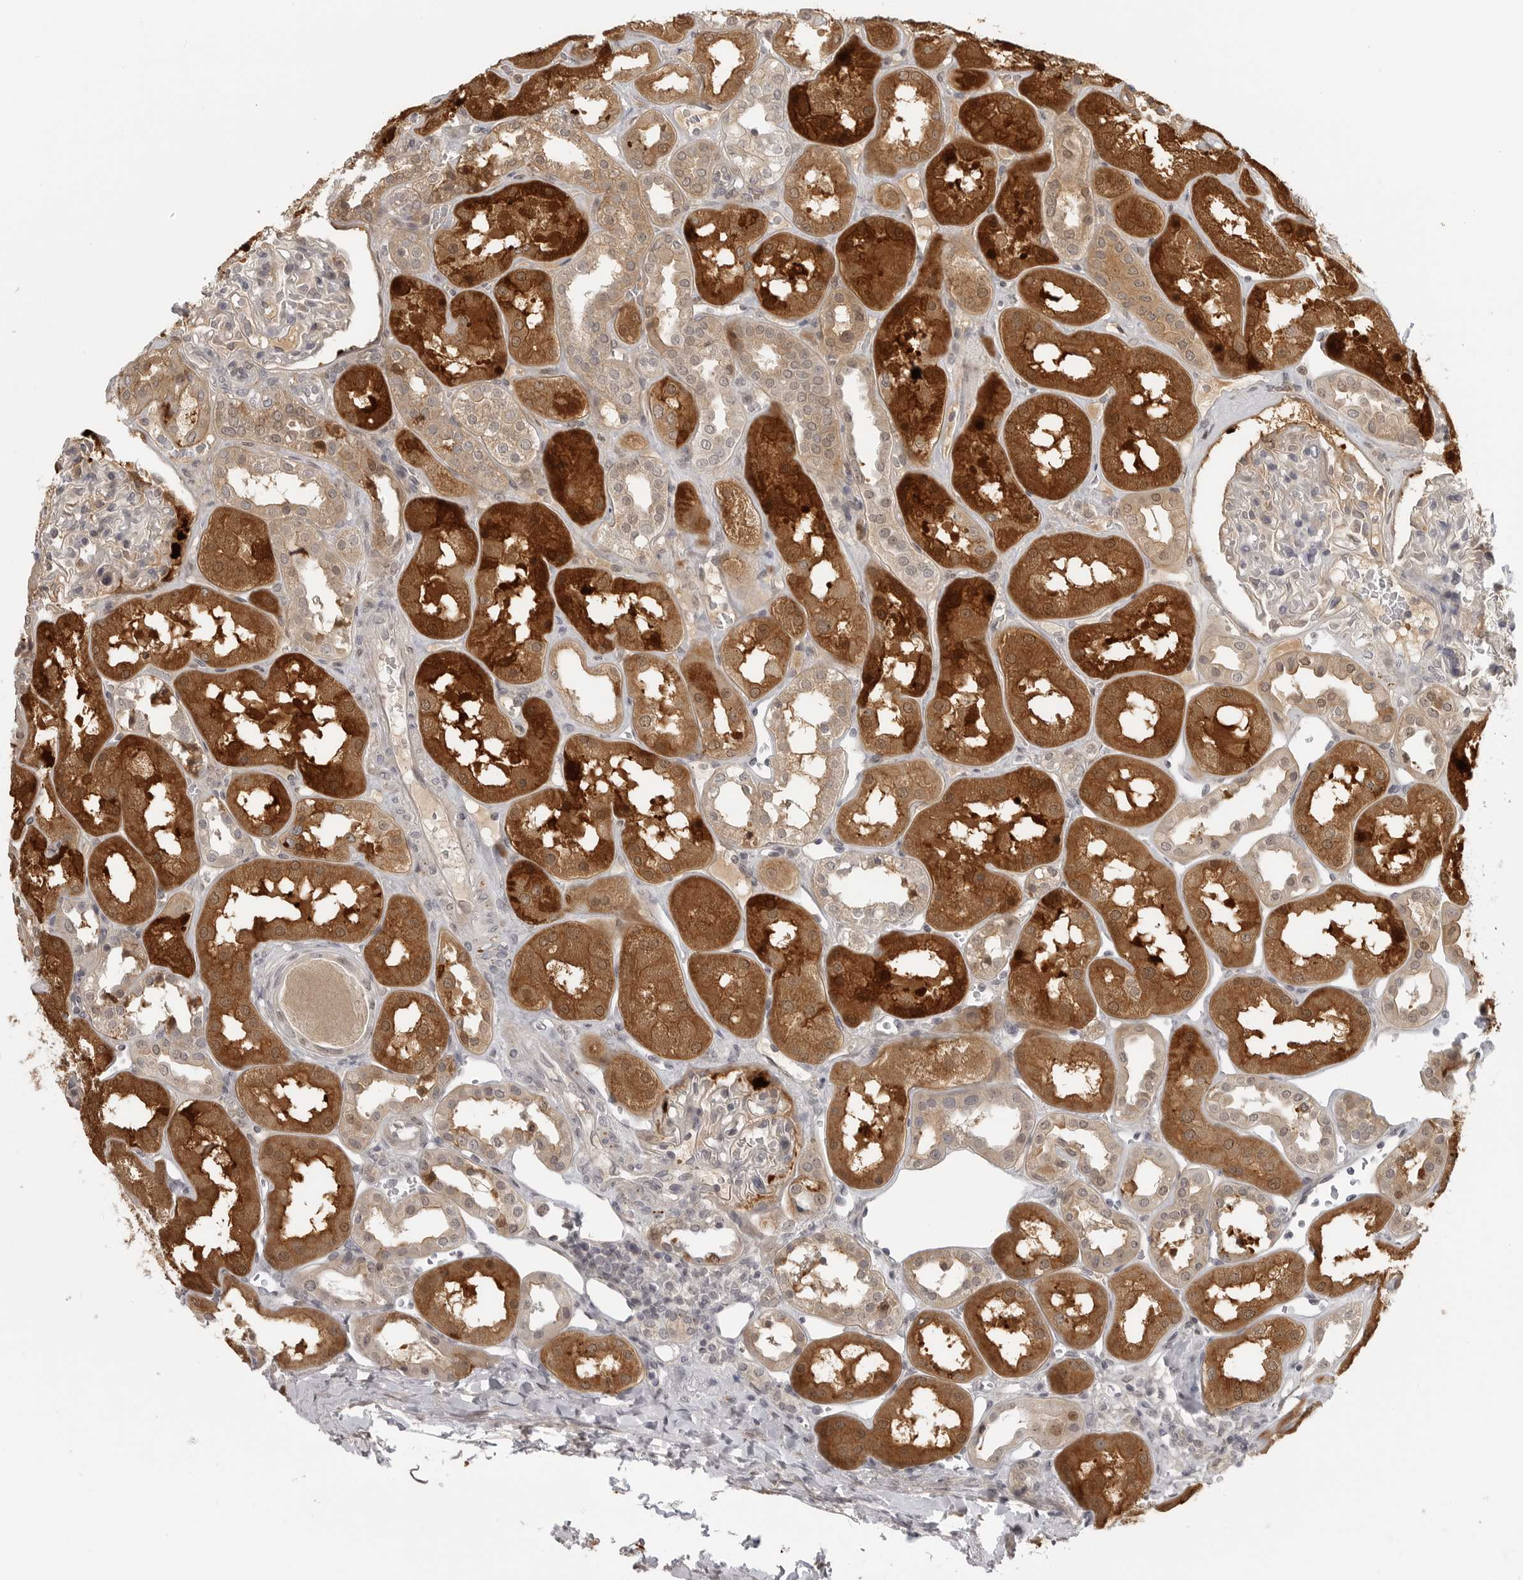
{"staining": {"intensity": "weak", "quantity": "<25%", "location": "cytoplasmic/membranous"}, "tissue": "kidney", "cell_type": "Cells in glomeruli", "image_type": "normal", "snomed": [{"axis": "morphology", "description": "Normal tissue, NOS"}, {"axis": "topography", "description": "Kidney"}], "caption": "This image is of benign kidney stained with IHC to label a protein in brown with the nuclei are counter-stained blue. There is no positivity in cells in glomeruli.", "gene": "CTIF", "patient": {"sex": "male", "age": 70}}